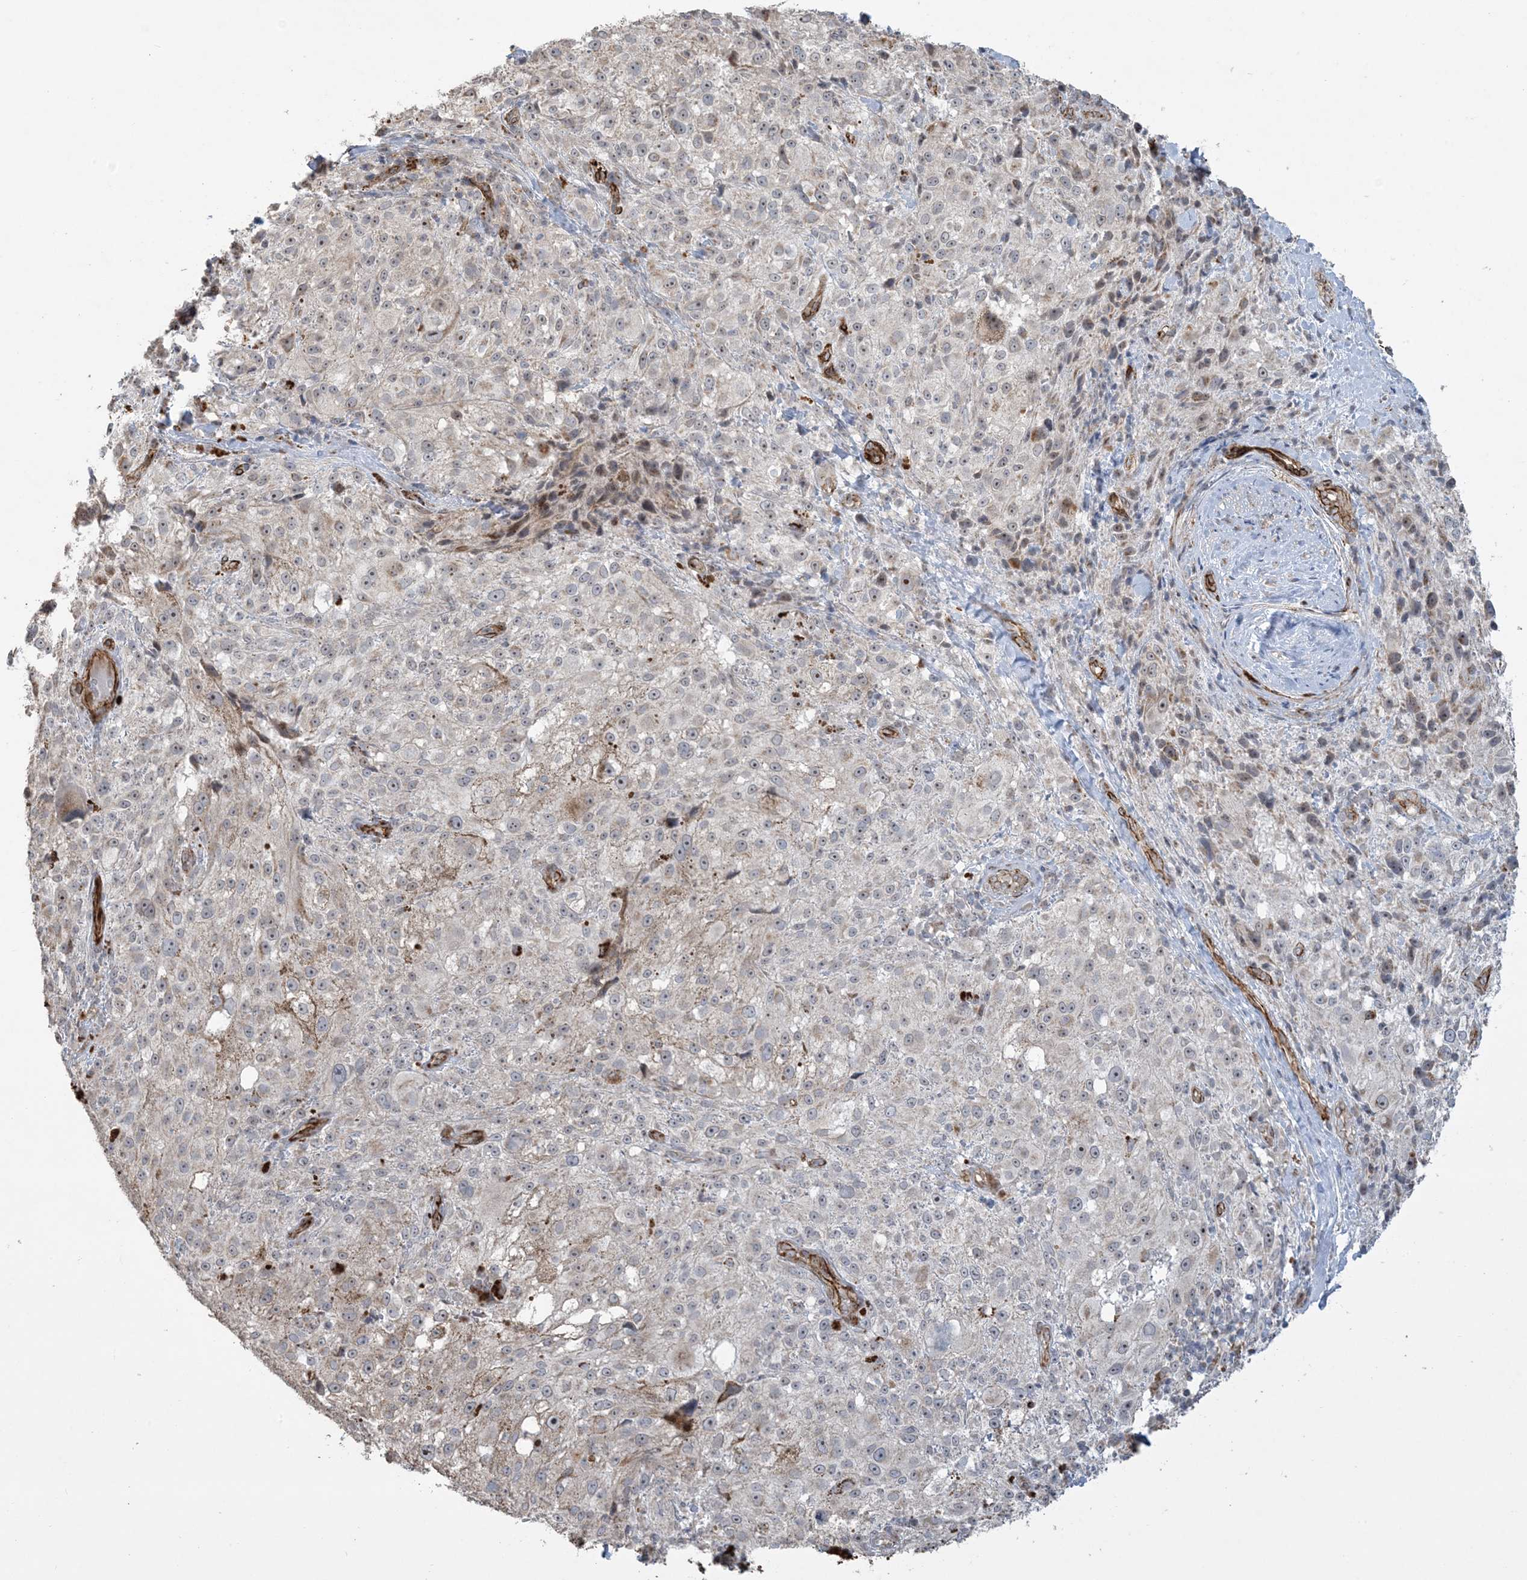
{"staining": {"intensity": "negative", "quantity": "none", "location": "none"}, "tissue": "melanoma", "cell_type": "Tumor cells", "image_type": "cancer", "snomed": [{"axis": "morphology", "description": "Necrosis, NOS"}, {"axis": "morphology", "description": "Malignant melanoma, NOS"}, {"axis": "topography", "description": "Skin"}], "caption": "Immunohistochemistry micrograph of neoplastic tissue: human malignant melanoma stained with DAB exhibits no significant protein positivity in tumor cells.", "gene": "AGA", "patient": {"sex": "female", "age": 87}}